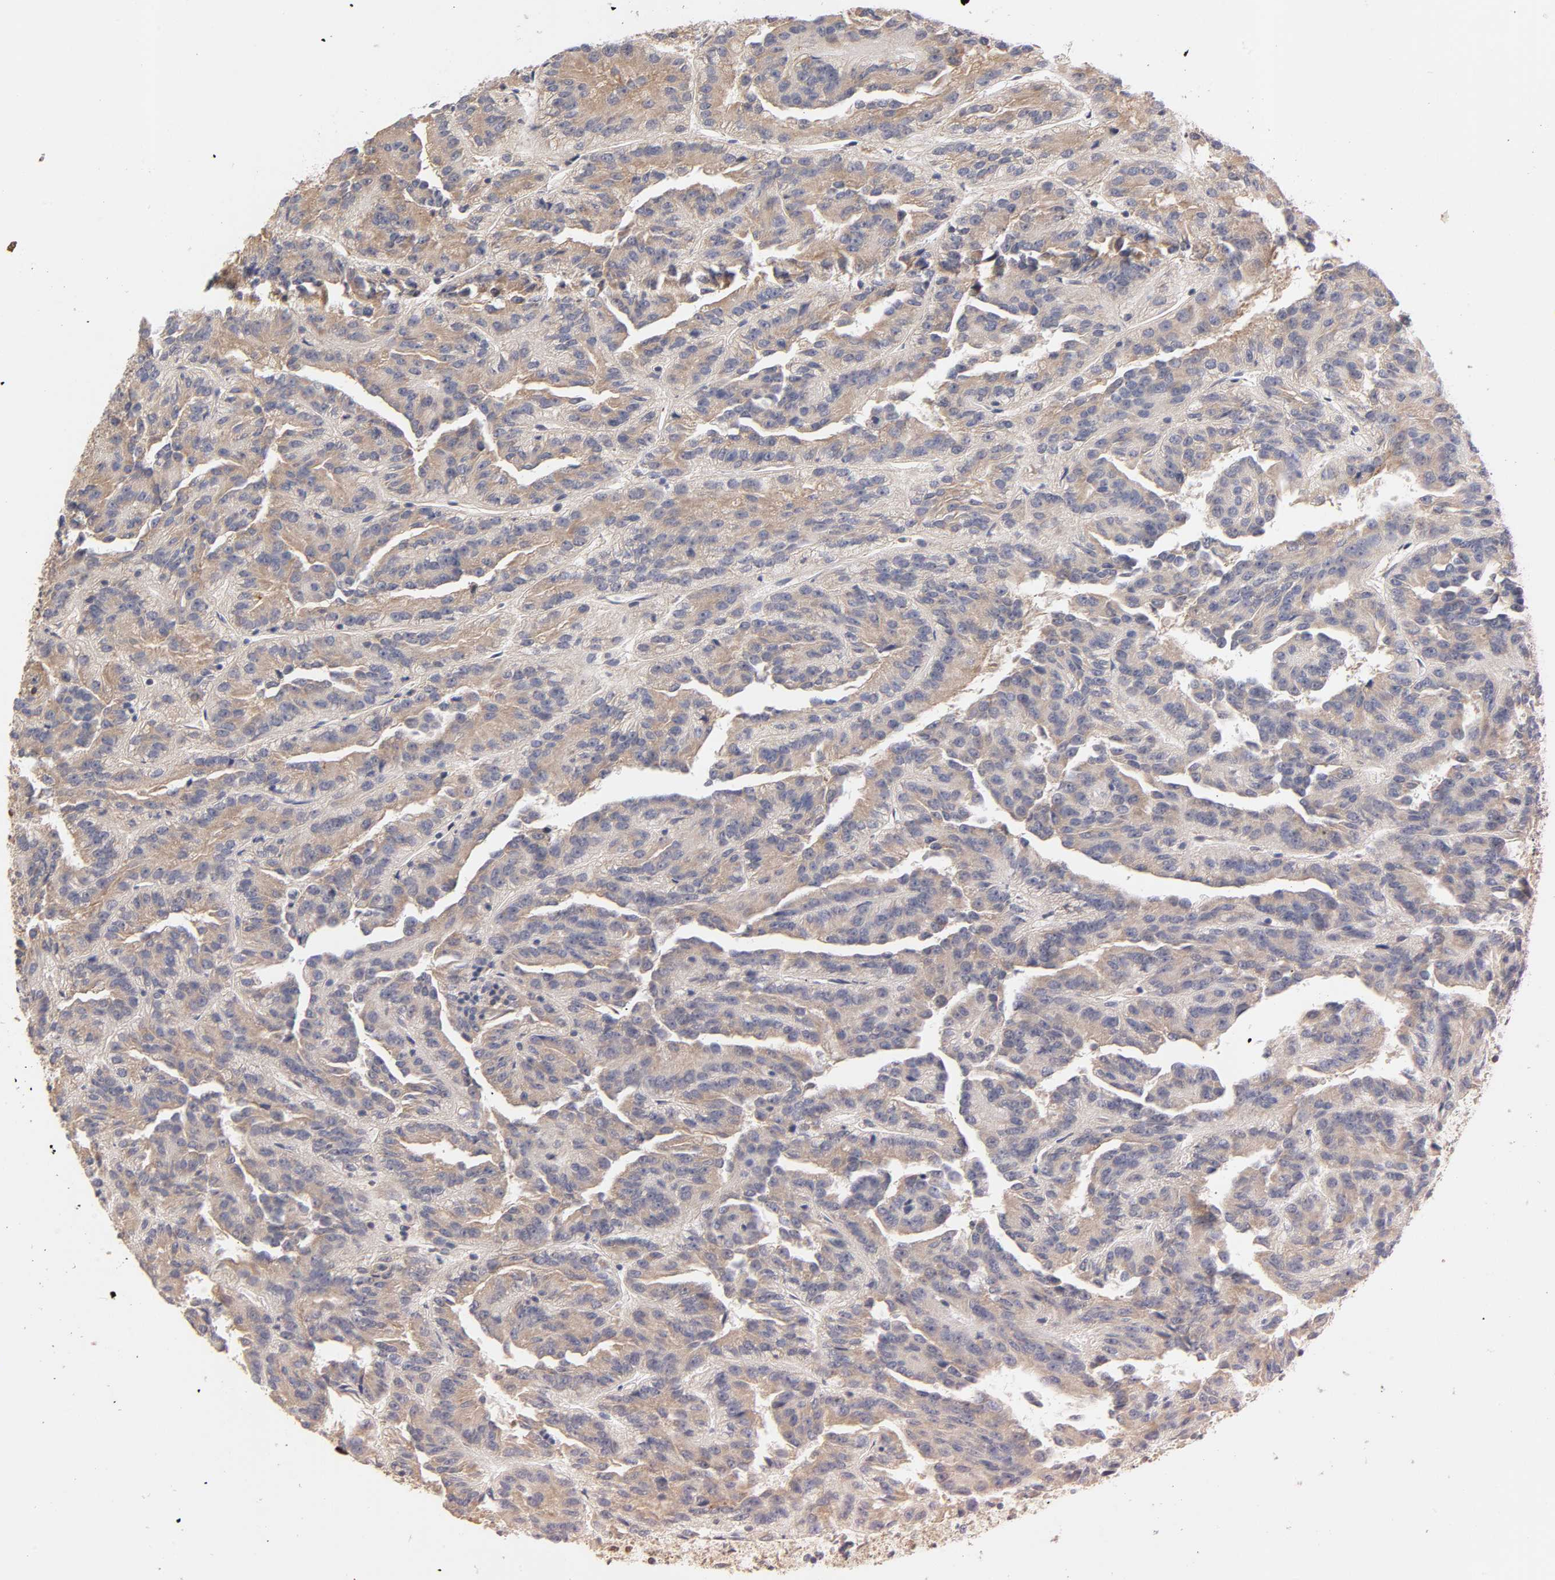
{"staining": {"intensity": "moderate", "quantity": "25%-75%", "location": "cytoplasmic/membranous"}, "tissue": "renal cancer", "cell_type": "Tumor cells", "image_type": "cancer", "snomed": [{"axis": "morphology", "description": "Adenocarcinoma, NOS"}, {"axis": "topography", "description": "Kidney"}], "caption": "Moderate cytoplasmic/membranous protein positivity is present in approximately 25%-75% of tumor cells in adenocarcinoma (renal). The protein is shown in brown color, while the nuclei are stained blue.", "gene": "RPS29", "patient": {"sex": "male", "age": 46}}